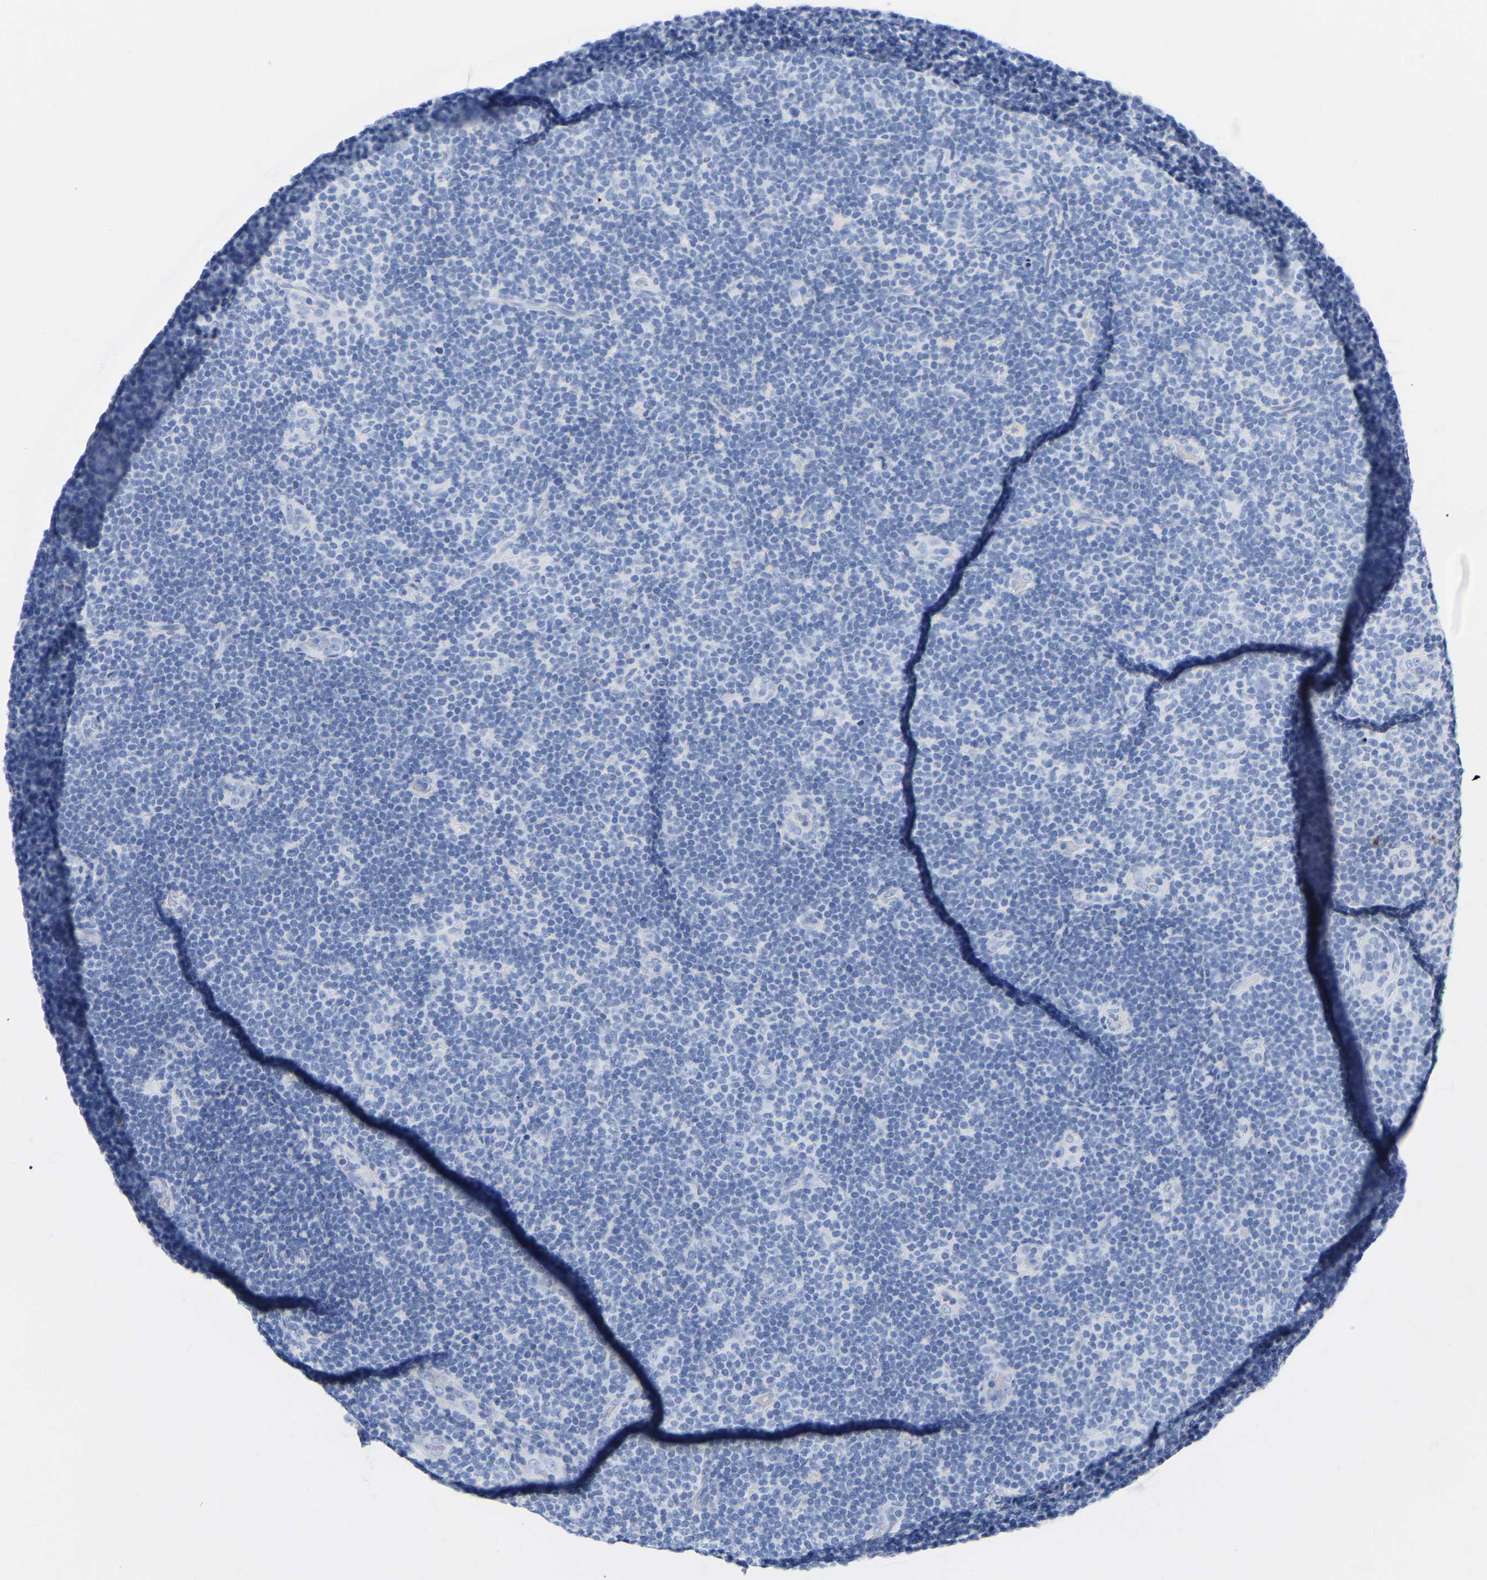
{"staining": {"intensity": "negative", "quantity": "none", "location": "none"}, "tissue": "lymphoma", "cell_type": "Tumor cells", "image_type": "cancer", "snomed": [{"axis": "morphology", "description": "Malignant lymphoma, non-Hodgkin's type, Low grade"}, {"axis": "topography", "description": "Lymph node"}], "caption": "IHC histopathology image of neoplastic tissue: low-grade malignant lymphoma, non-Hodgkin's type stained with DAB demonstrates no significant protein expression in tumor cells. The staining was performed using DAB (3,3'-diaminobenzidine) to visualize the protein expression in brown, while the nuclei were stained in blue with hematoxylin (Magnification: 20x).", "gene": "ZNF629", "patient": {"sex": "male", "age": 83}}